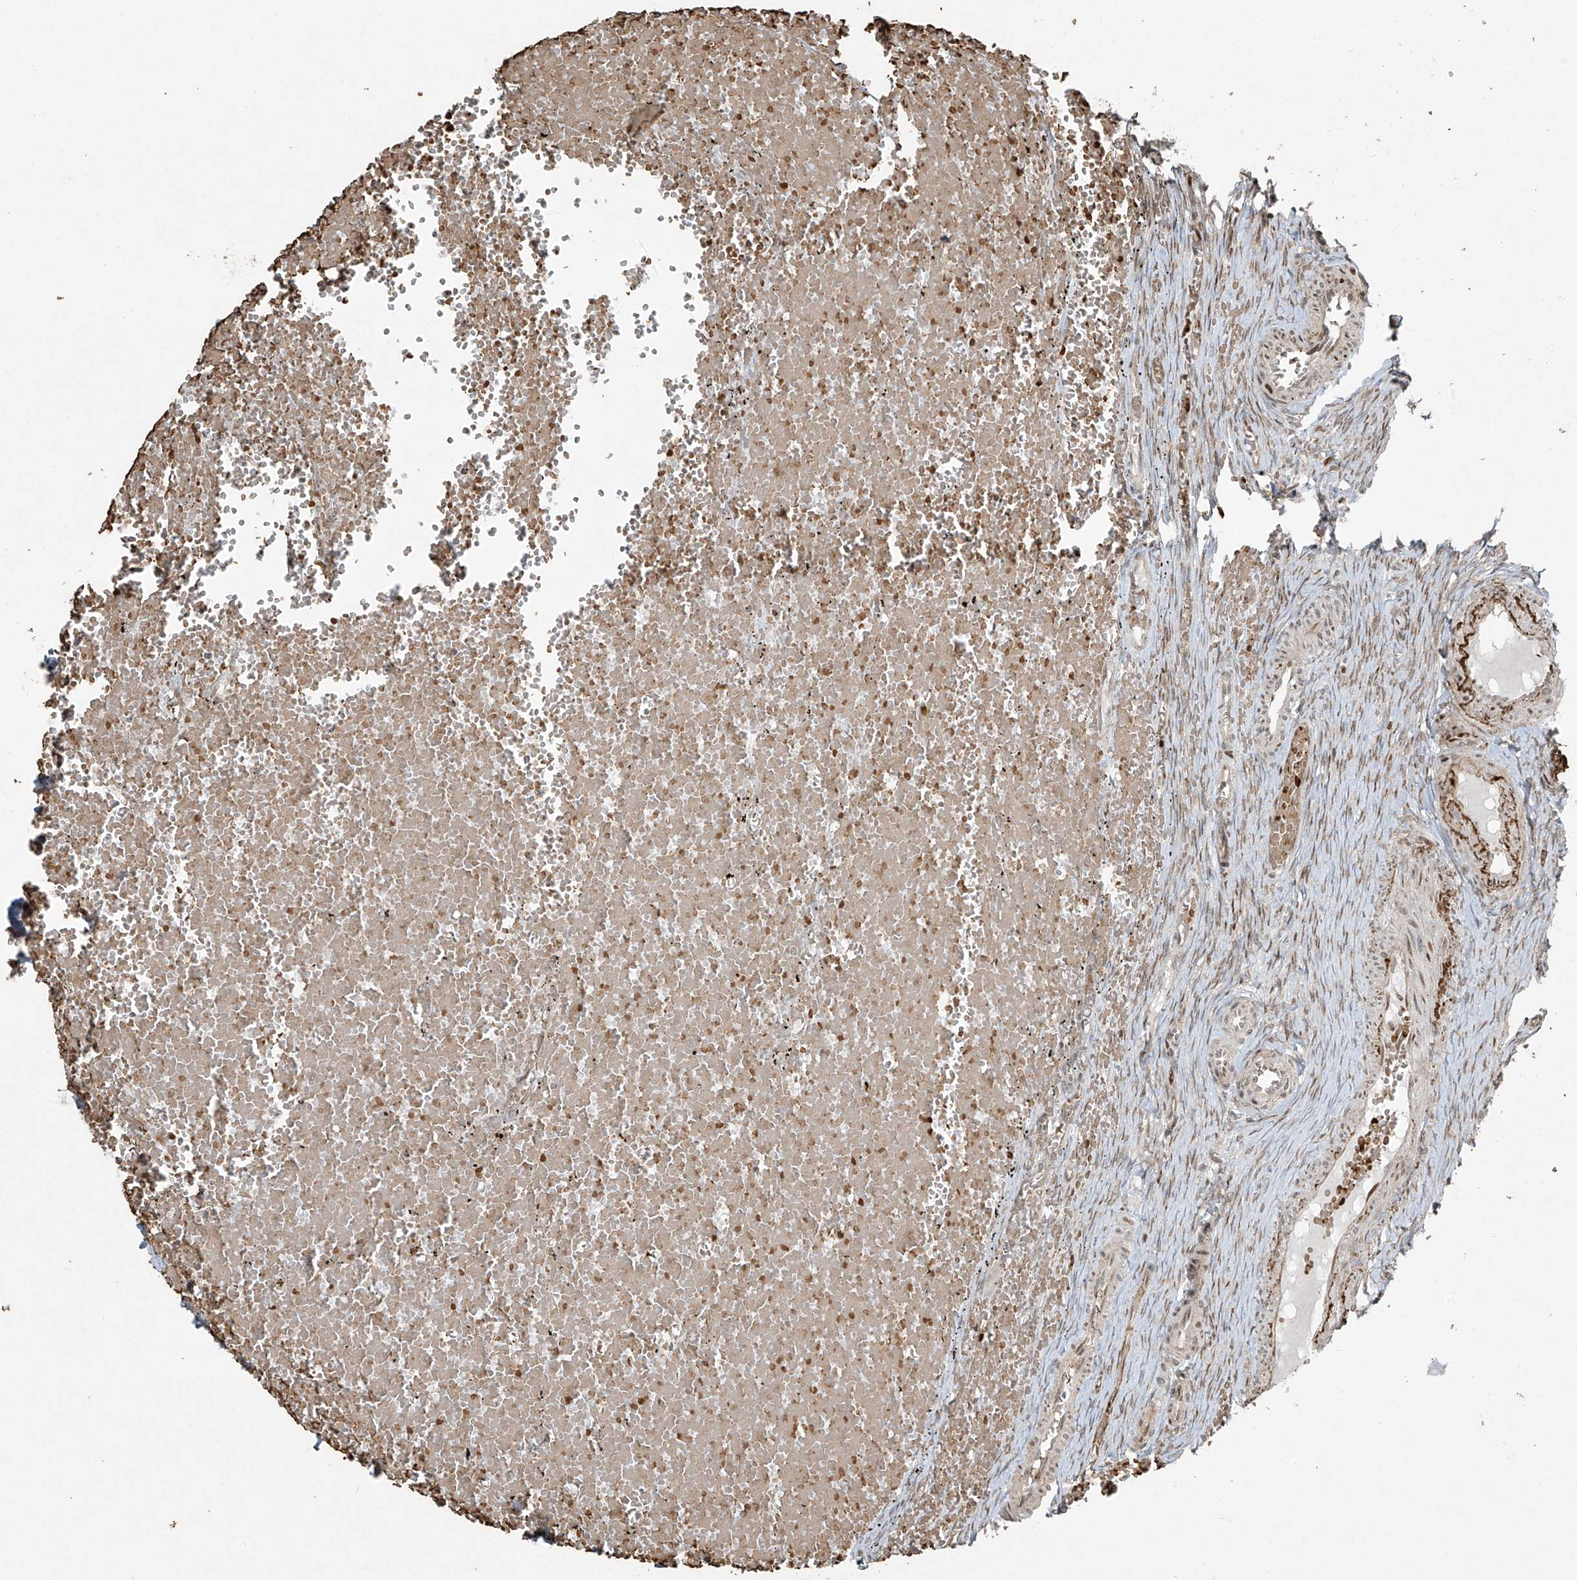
{"staining": {"intensity": "moderate", "quantity": ">75%", "location": "cytoplasmic/membranous"}, "tissue": "ovary", "cell_type": "Follicle cells", "image_type": "normal", "snomed": [{"axis": "morphology", "description": "Adenocarcinoma, NOS"}, {"axis": "topography", "description": "Endometrium"}], "caption": "An immunohistochemistry (IHC) image of unremarkable tissue is shown. Protein staining in brown shows moderate cytoplasmic/membranous positivity in ovary within follicle cells.", "gene": "TTC22", "patient": {"sex": "female", "age": 32}}